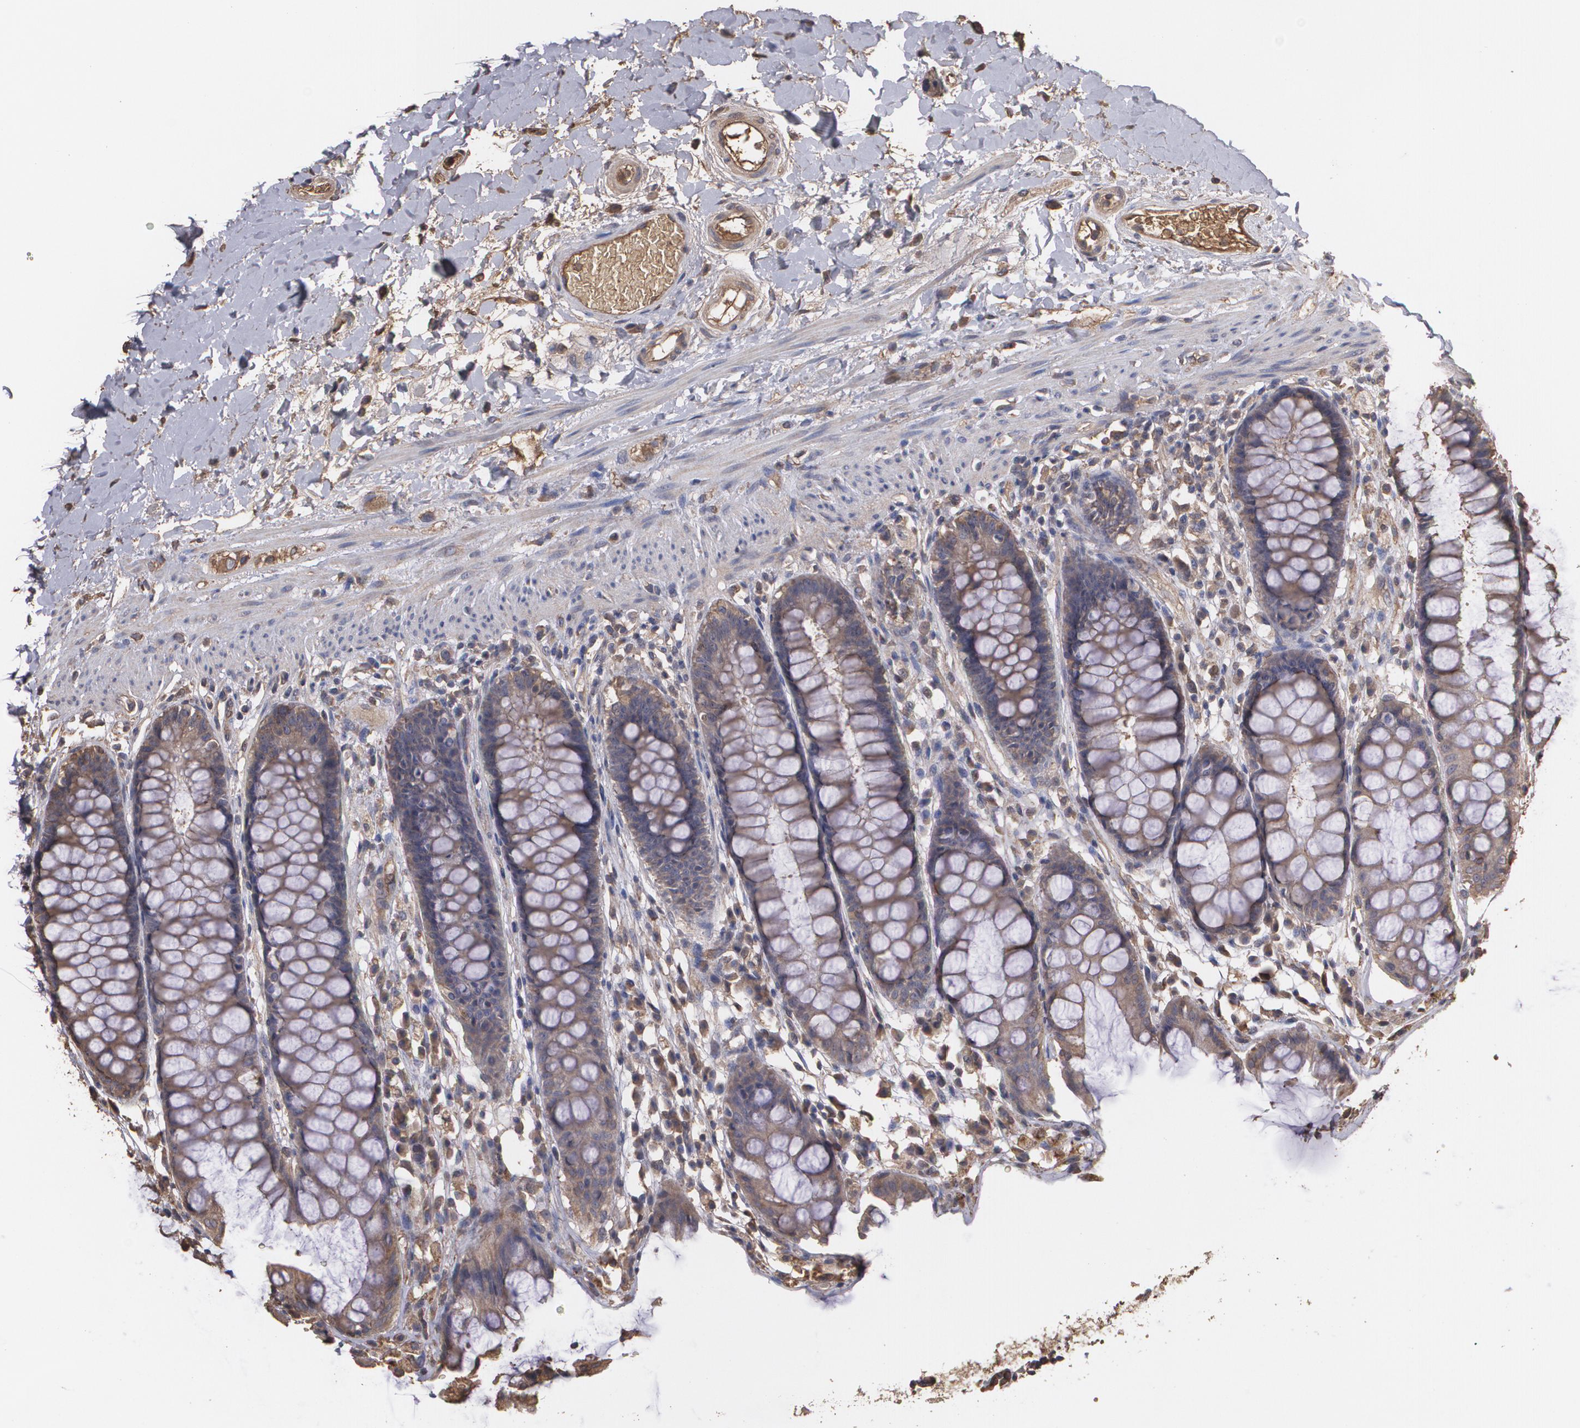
{"staining": {"intensity": "weak", "quantity": ">75%", "location": "cytoplasmic/membranous"}, "tissue": "rectum", "cell_type": "Glandular cells", "image_type": "normal", "snomed": [{"axis": "morphology", "description": "Normal tissue, NOS"}, {"axis": "topography", "description": "Rectum"}], "caption": "This histopathology image demonstrates benign rectum stained with IHC to label a protein in brown. The cytoplasmic/membranous of glandular cells show weak positivity for the protein. Nuclei are counter-stained blue.", "gene": "PON1", "patient": {"sex": "female", "age": 46}}